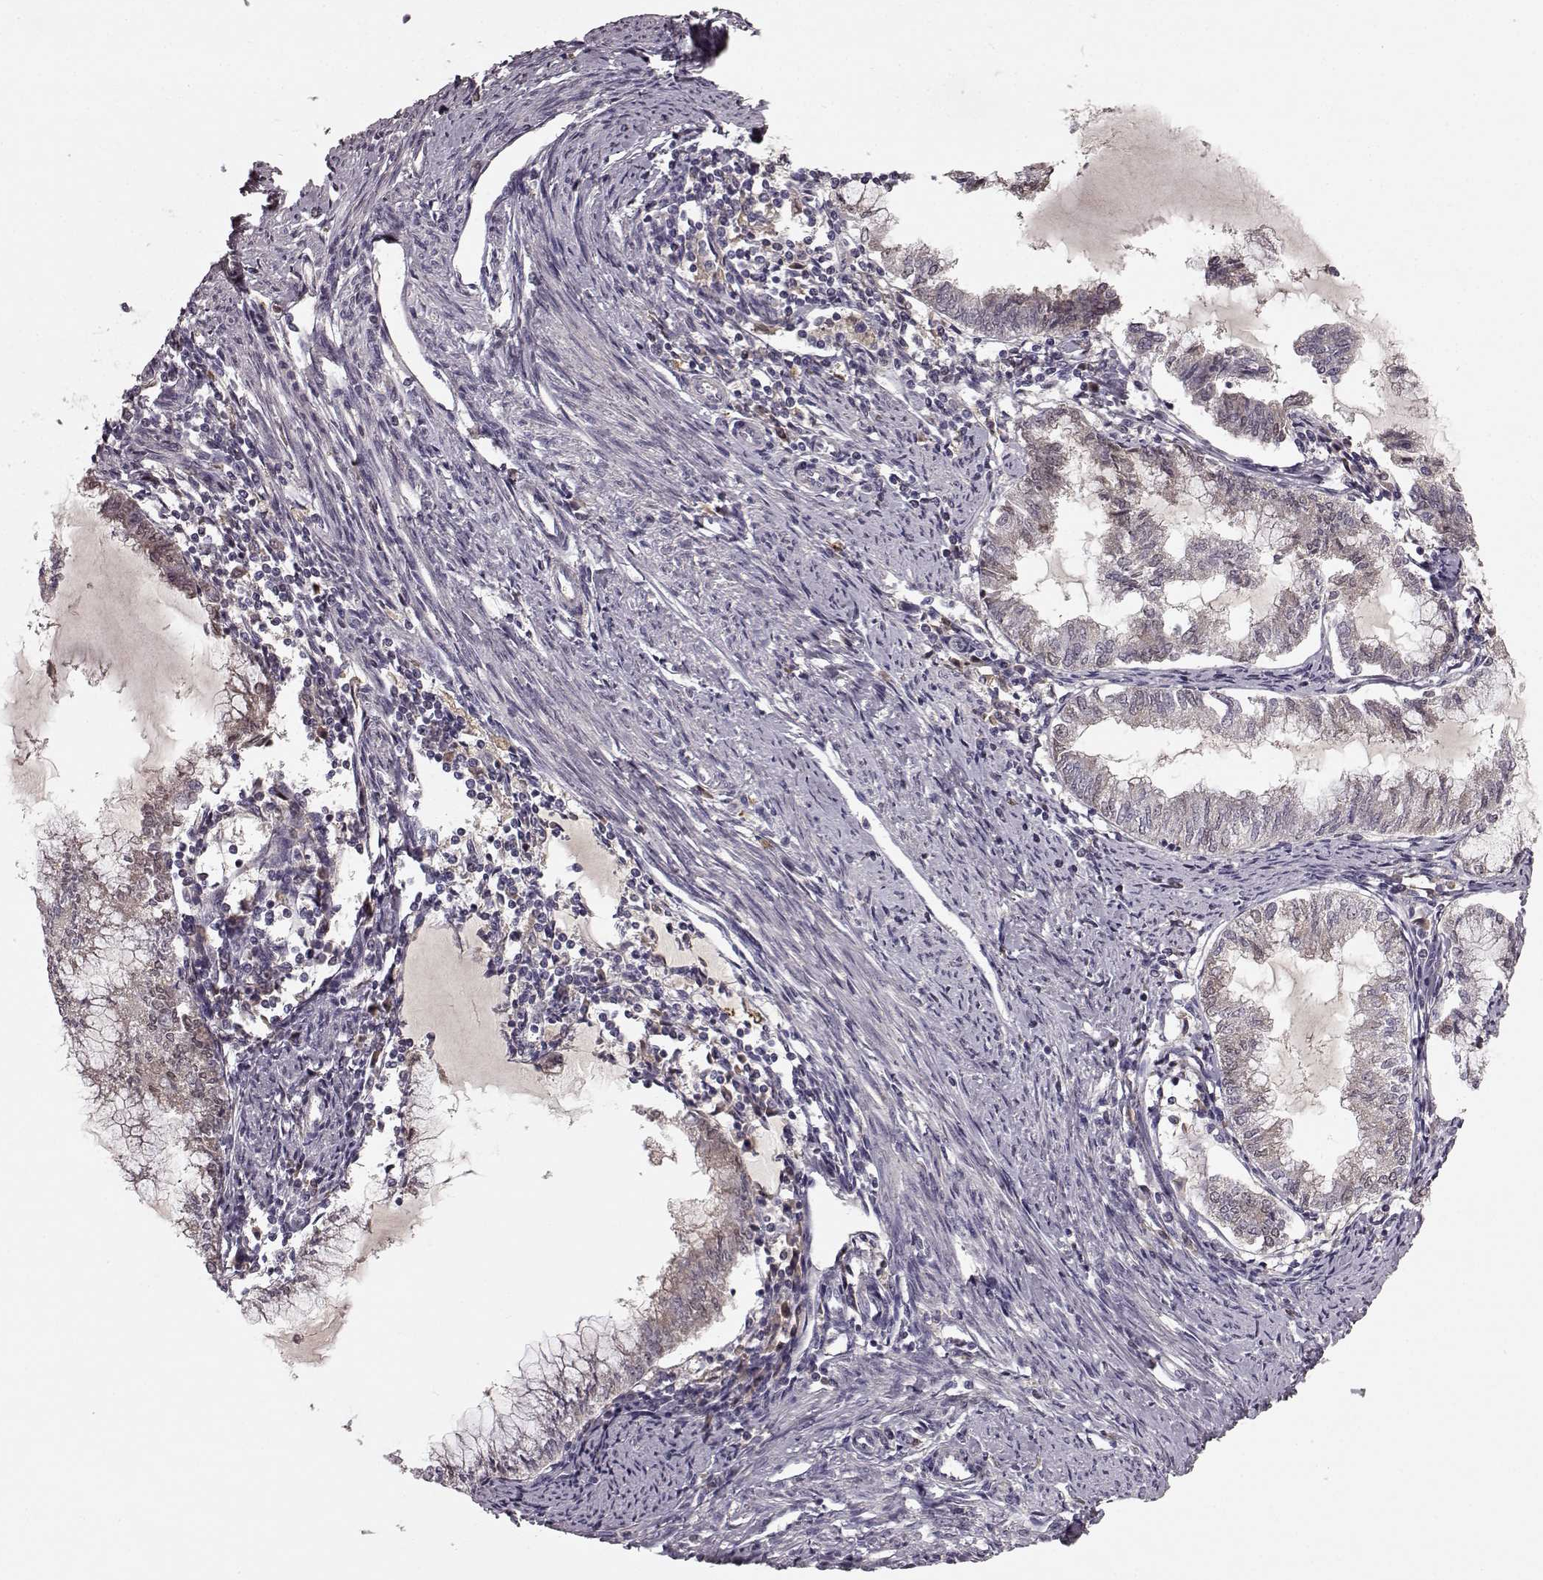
{"staining": {"intensity": "negative", "quantity": "none", "location": "none"}, "tissue": "endometrial cancer", "cell_type": "Tumor cells", "image_type": "cancer", "snomed": [{"axis": "morphology", "description": "Adenocarcinoma, NOS"}, {"axis": "topography", "description": "Endometrium"}], "caption": "High power microscopy photomicrograph of an immunohistochemistry image of adenocarcinoma (endometrial), revealing no significant expression in tumor cells. The staining was performed using DAB to visualize the protein expression in brown, while the nuclei were stained in blue with hematoxylin (Magnification: 20x).", "gene": "SLC22A18", "patient": {"sex": "female", "age": 79}}